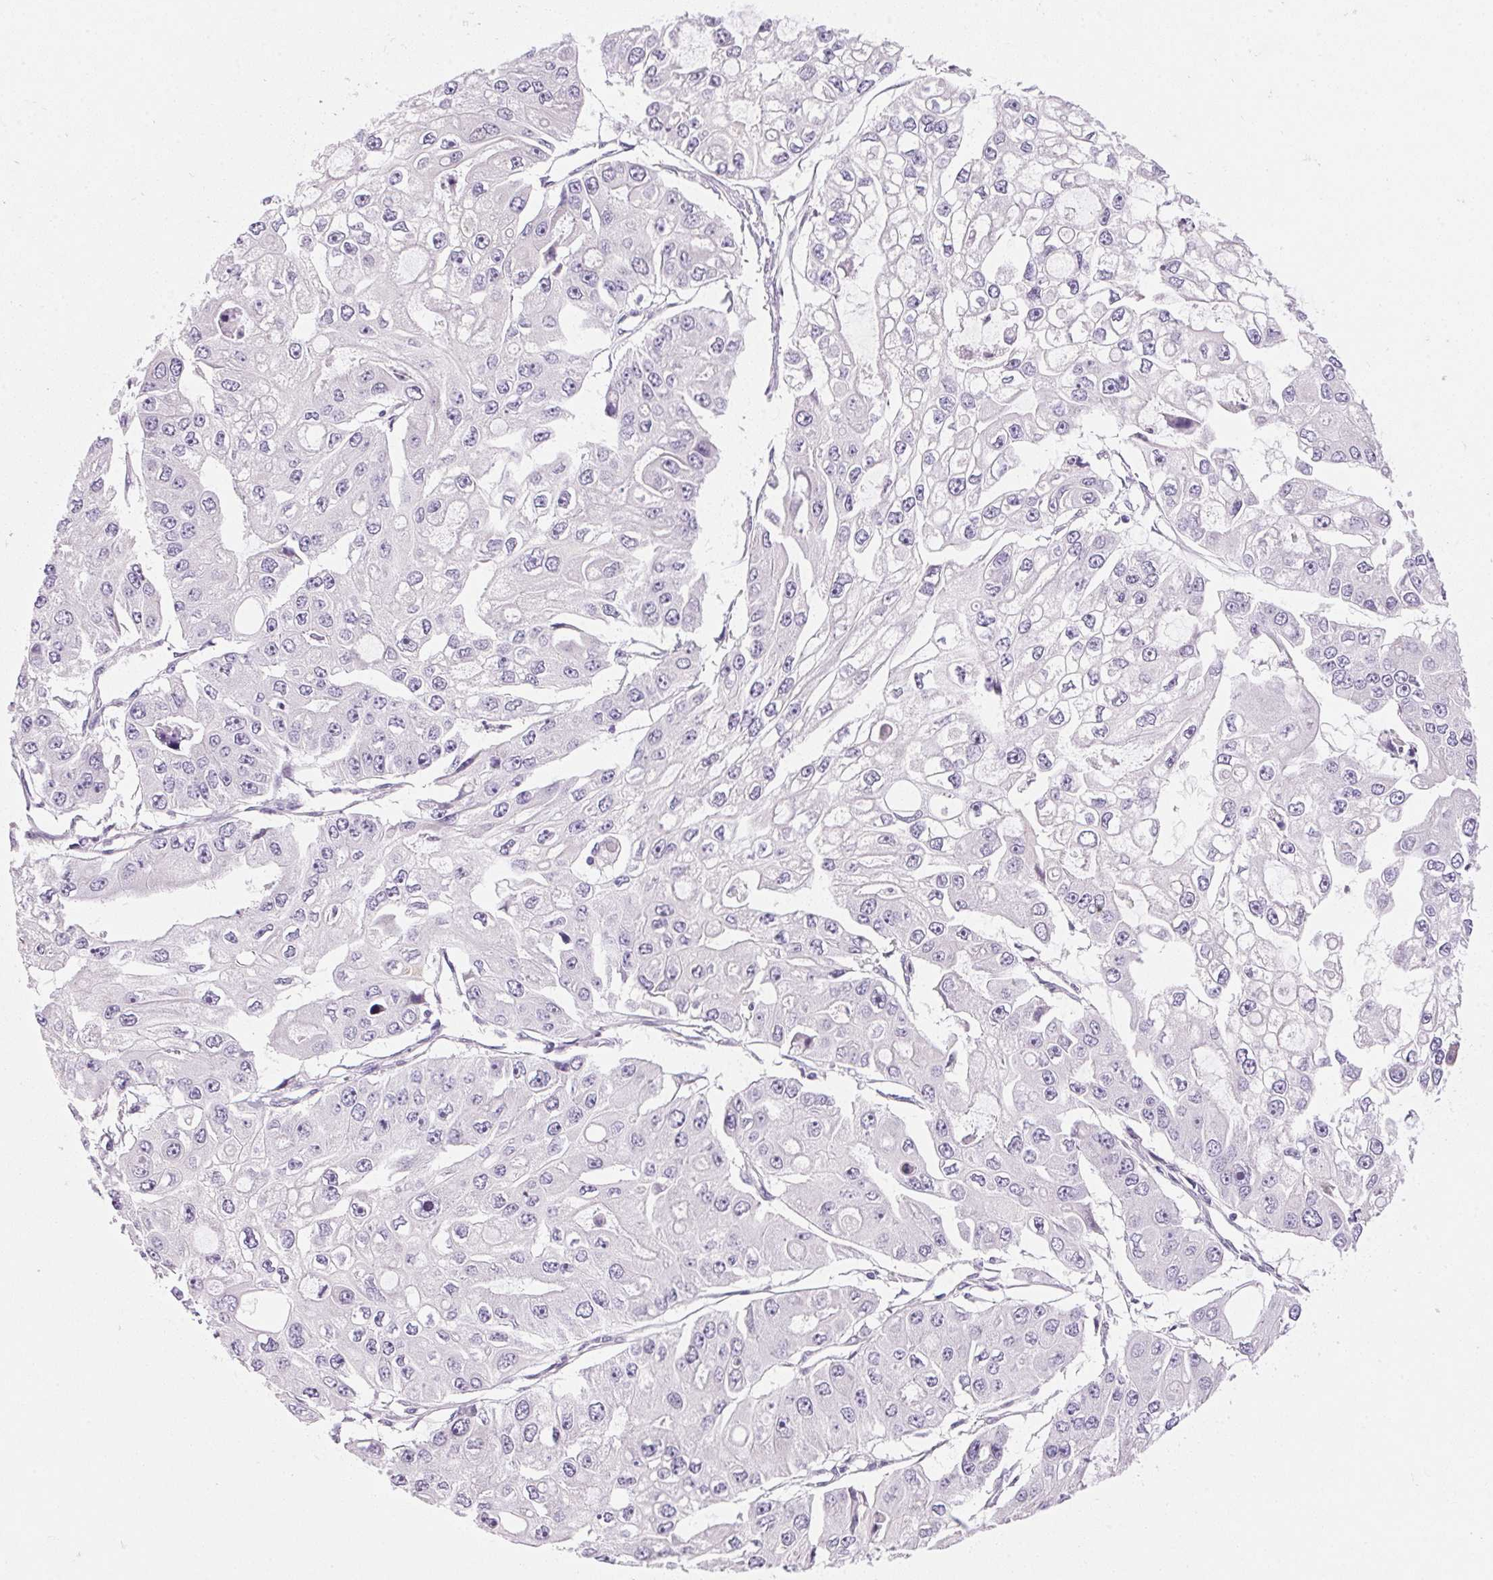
{"staining": {"intensity": "negative", "quantity": "none", "location": "none"}, "tissue": "ovarian cancer", "cell_type": "Tumor cells", "image_type": "cancer", "snomed": [{"axis": "morphology", "description": "Cystadenocarcinoma, serous, NOS"}, {"axis": "topography", "description": "Ovary"}], "caption": "Immunohistochemistry (IHC) of ovarian cancer exhibits no staining in tumor cells.", "gene": "CYP11B1", "patient": {"sex": "female", "age": 56}}